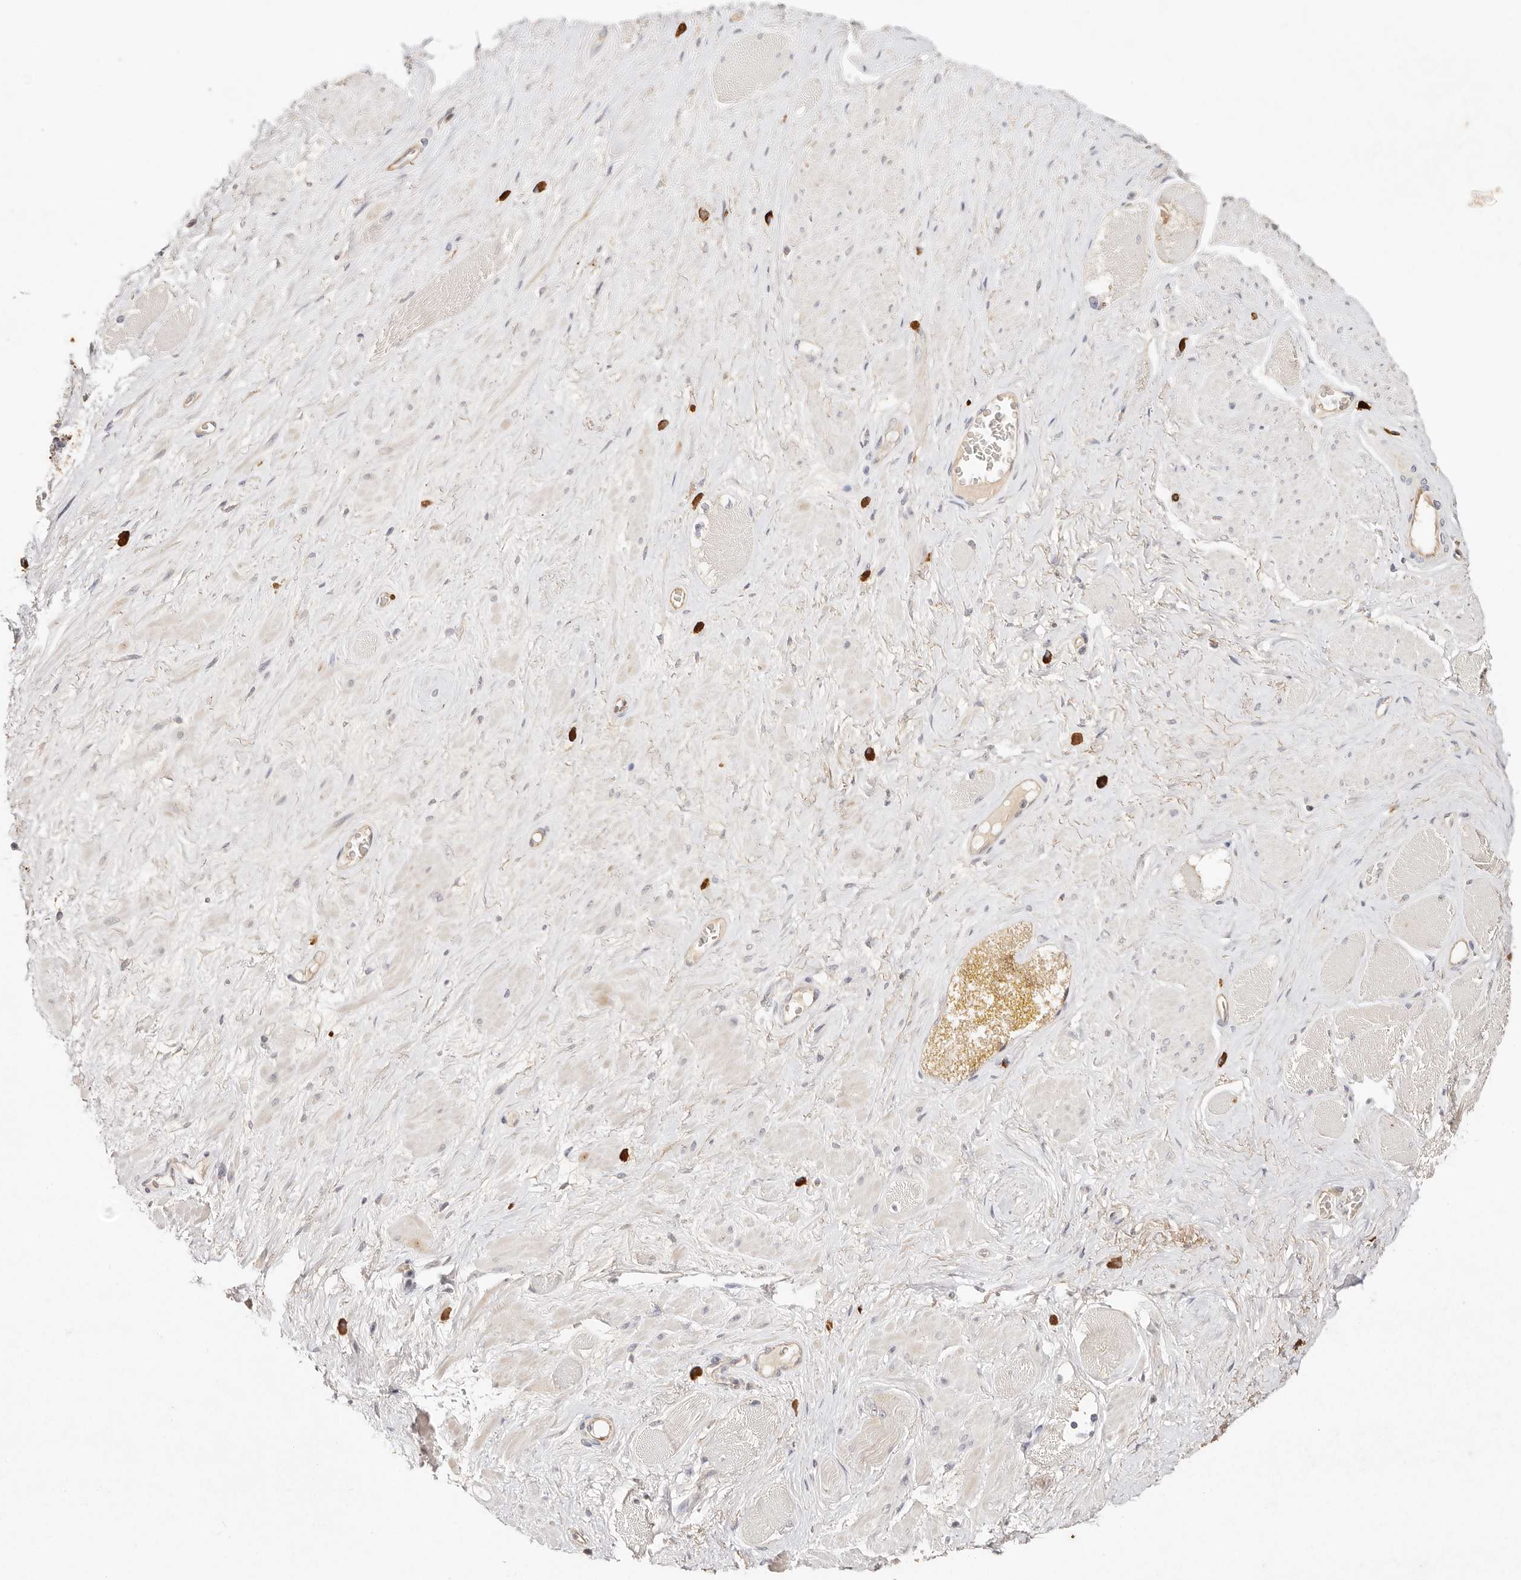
{"staining": {"intensity": "weak", "quantity": ">75%", "location": "cytoplasmic/membranous"}, "tissue": "adipose tissue", "cell_type": "Adipocytes", "image_type": "normal", "snomed": [{"axis": "morphology", "description": "Normal tissue, NOS"}, {"axis": "morphology", "description": "Adenocarcinoma, Low grade"}, {"axis": "topography", "description": "Prostate"}, {"axis": "topography", "description": "Peripheral nerve tissue"}], "caption": "Brown immunohistochemical staining in unremarkable adipose tissue shows weak cytoplasmic/membranous staining in approximately >75% of adipocytes.", "gene": "CXADR", "patient": {"sex": "male", "age": 63}}